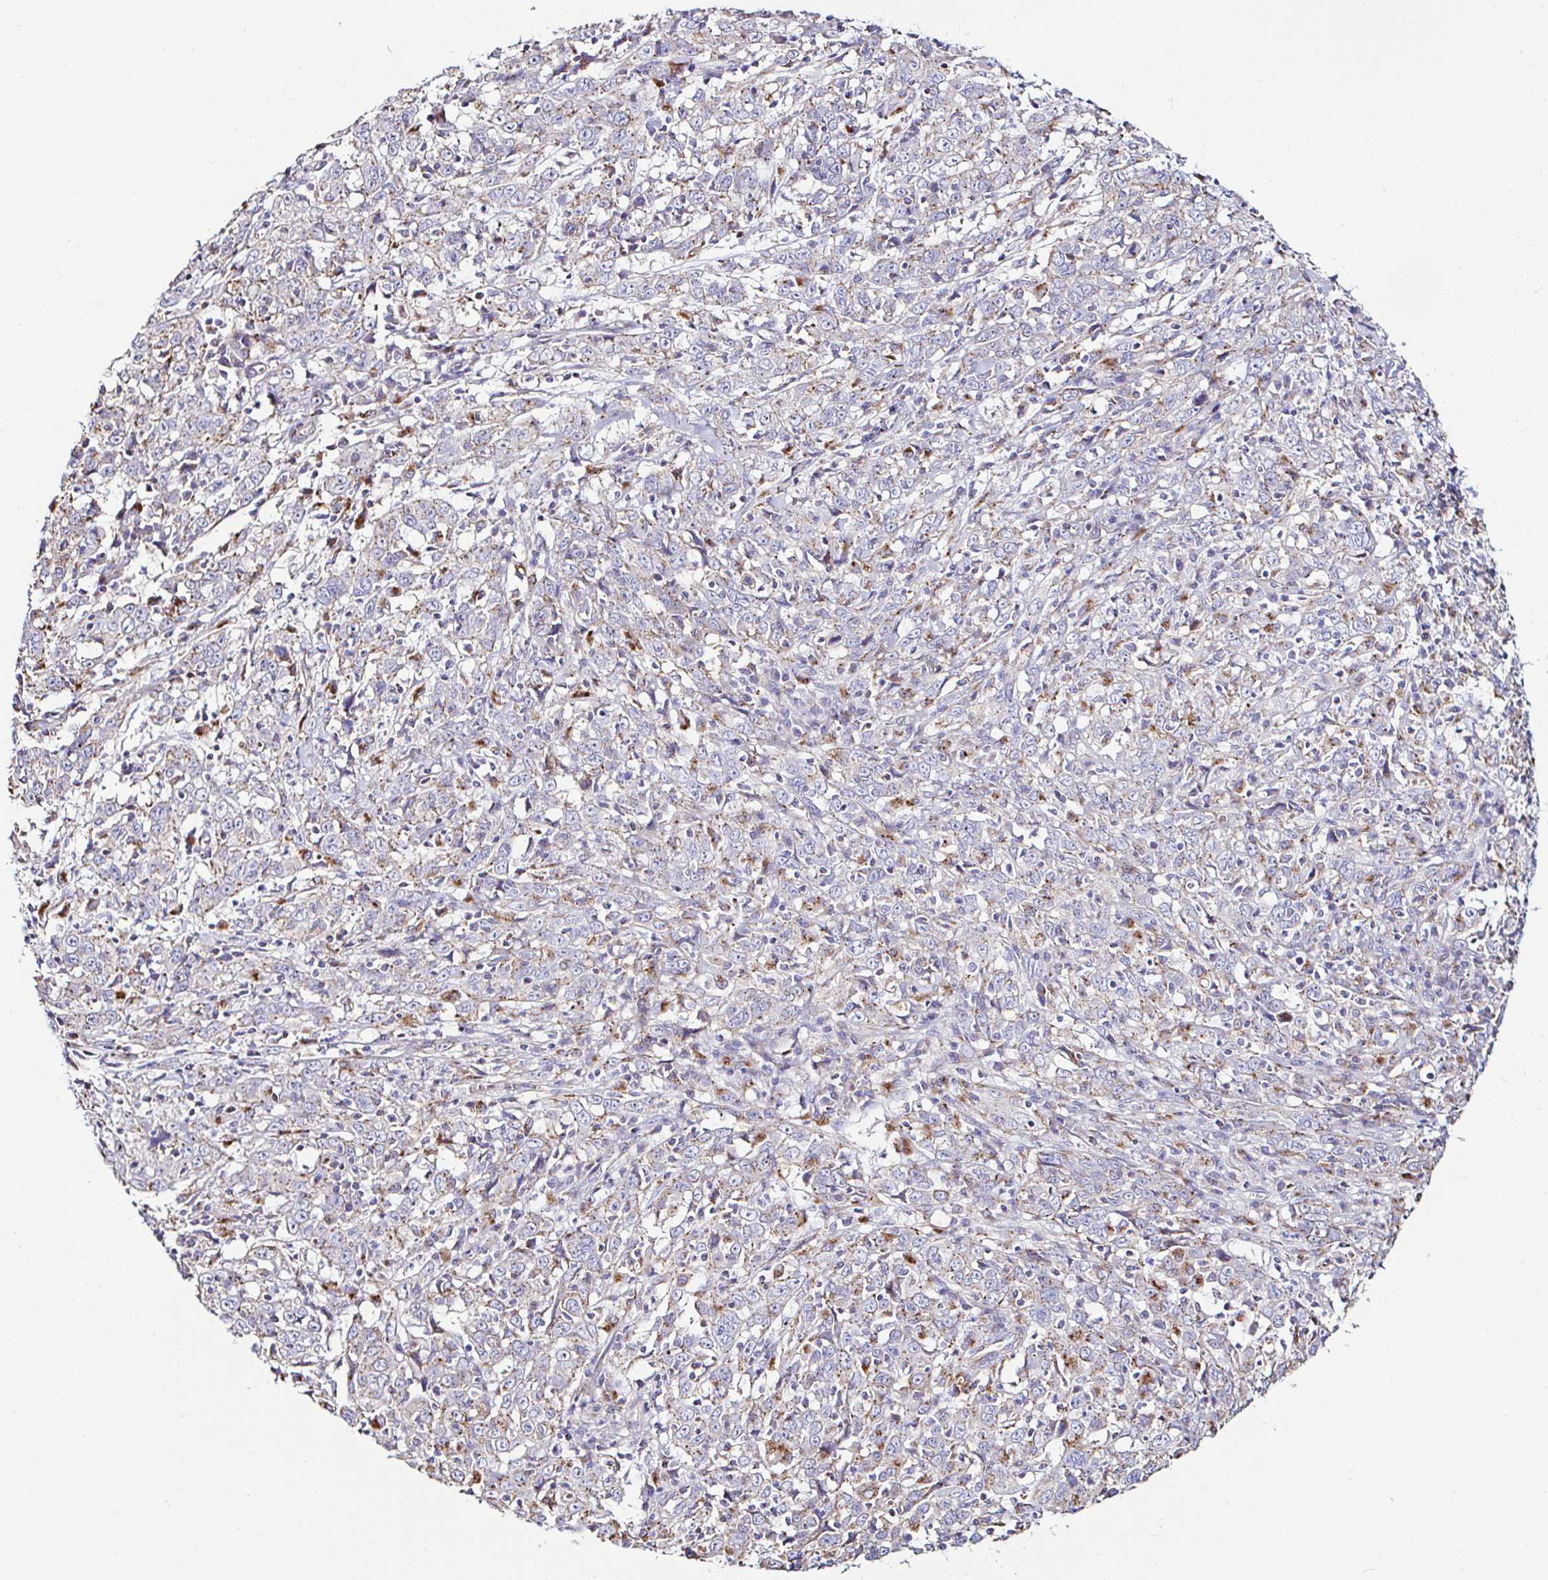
{"staining": {"intensity": "weak", "quantity": "25%-75%", "location": "cytoplasmic/membranous"}, "tissue": "cervical cancer", "cell_type": "Tumor cells", "image_type": "cancer", "snomed": [{"axis": "morphology", "description": "Squamous cell carcinoma, NOS"}, {"axis": "topography", "description": "Cervix"}], "caption": "Human squamous cell carcinoma (cervical) stained with a protein marker displays weak staining in tumor cells.", "gene": "GALNS", "patient": {"sex": "female", "age": 46}}